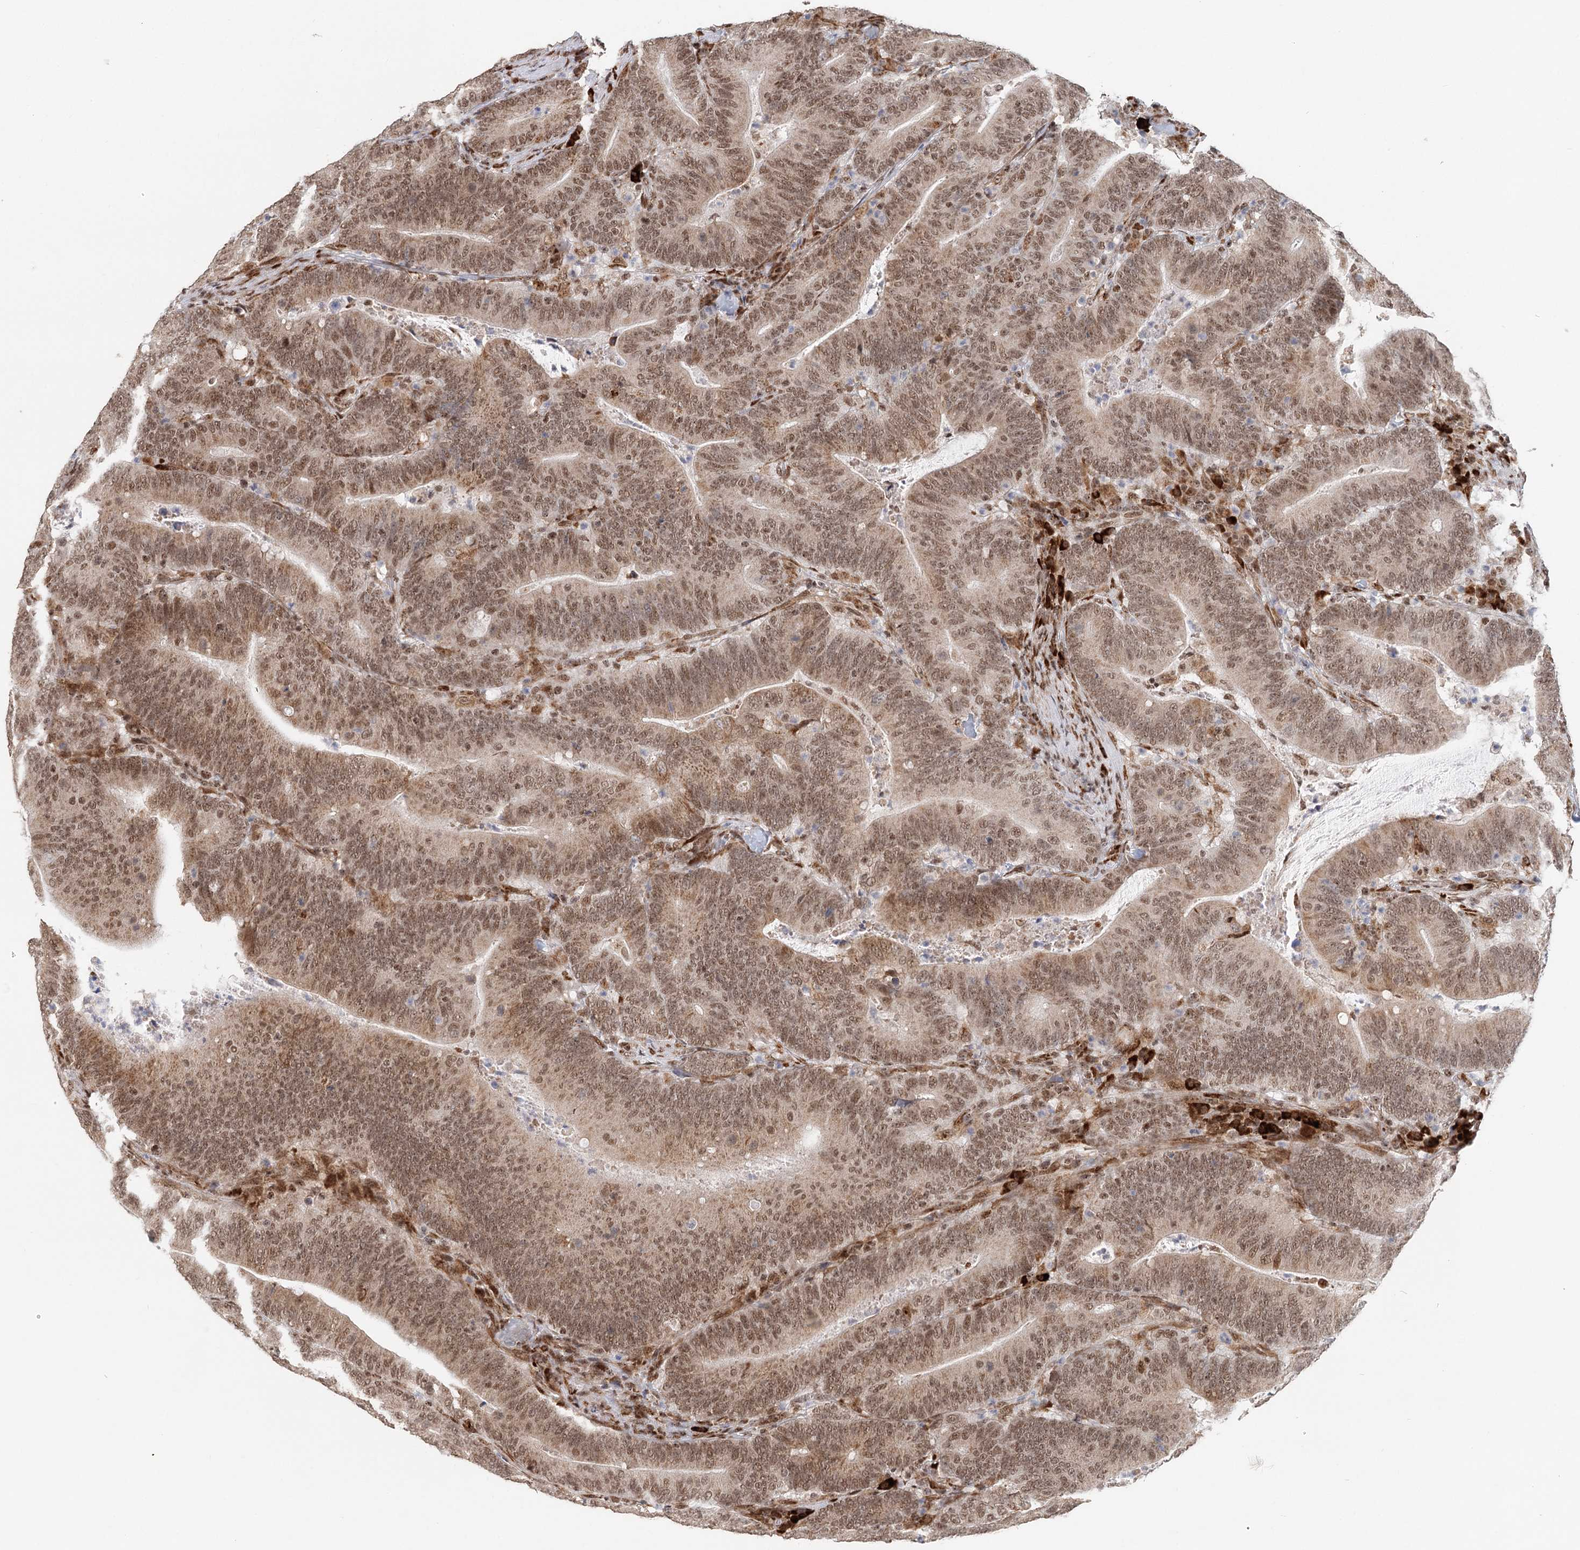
{"staining": {"intensity": "moderate", "quantity": ">75%", "location": "cytoplasmic/membranous,nuclear"}, "tissue": "colorectal cancer", "cell_type": "Tumor cells", "image_type": "cancer", "snomed": [{"axis": "morphology", "description": "Adenocarcinoma, NOS"}, {"axis": "topography", "description": "Colon"}], "caption": "Adenocarcinoma (colorectal) stained with immunohistochemistry demonstrates moderate cytoplasmic/membranous and nuclear positivity in approximately >75% of tumor cells.", "gene": "BNIP5", "patient": {"sex": "female", "age": 66}}